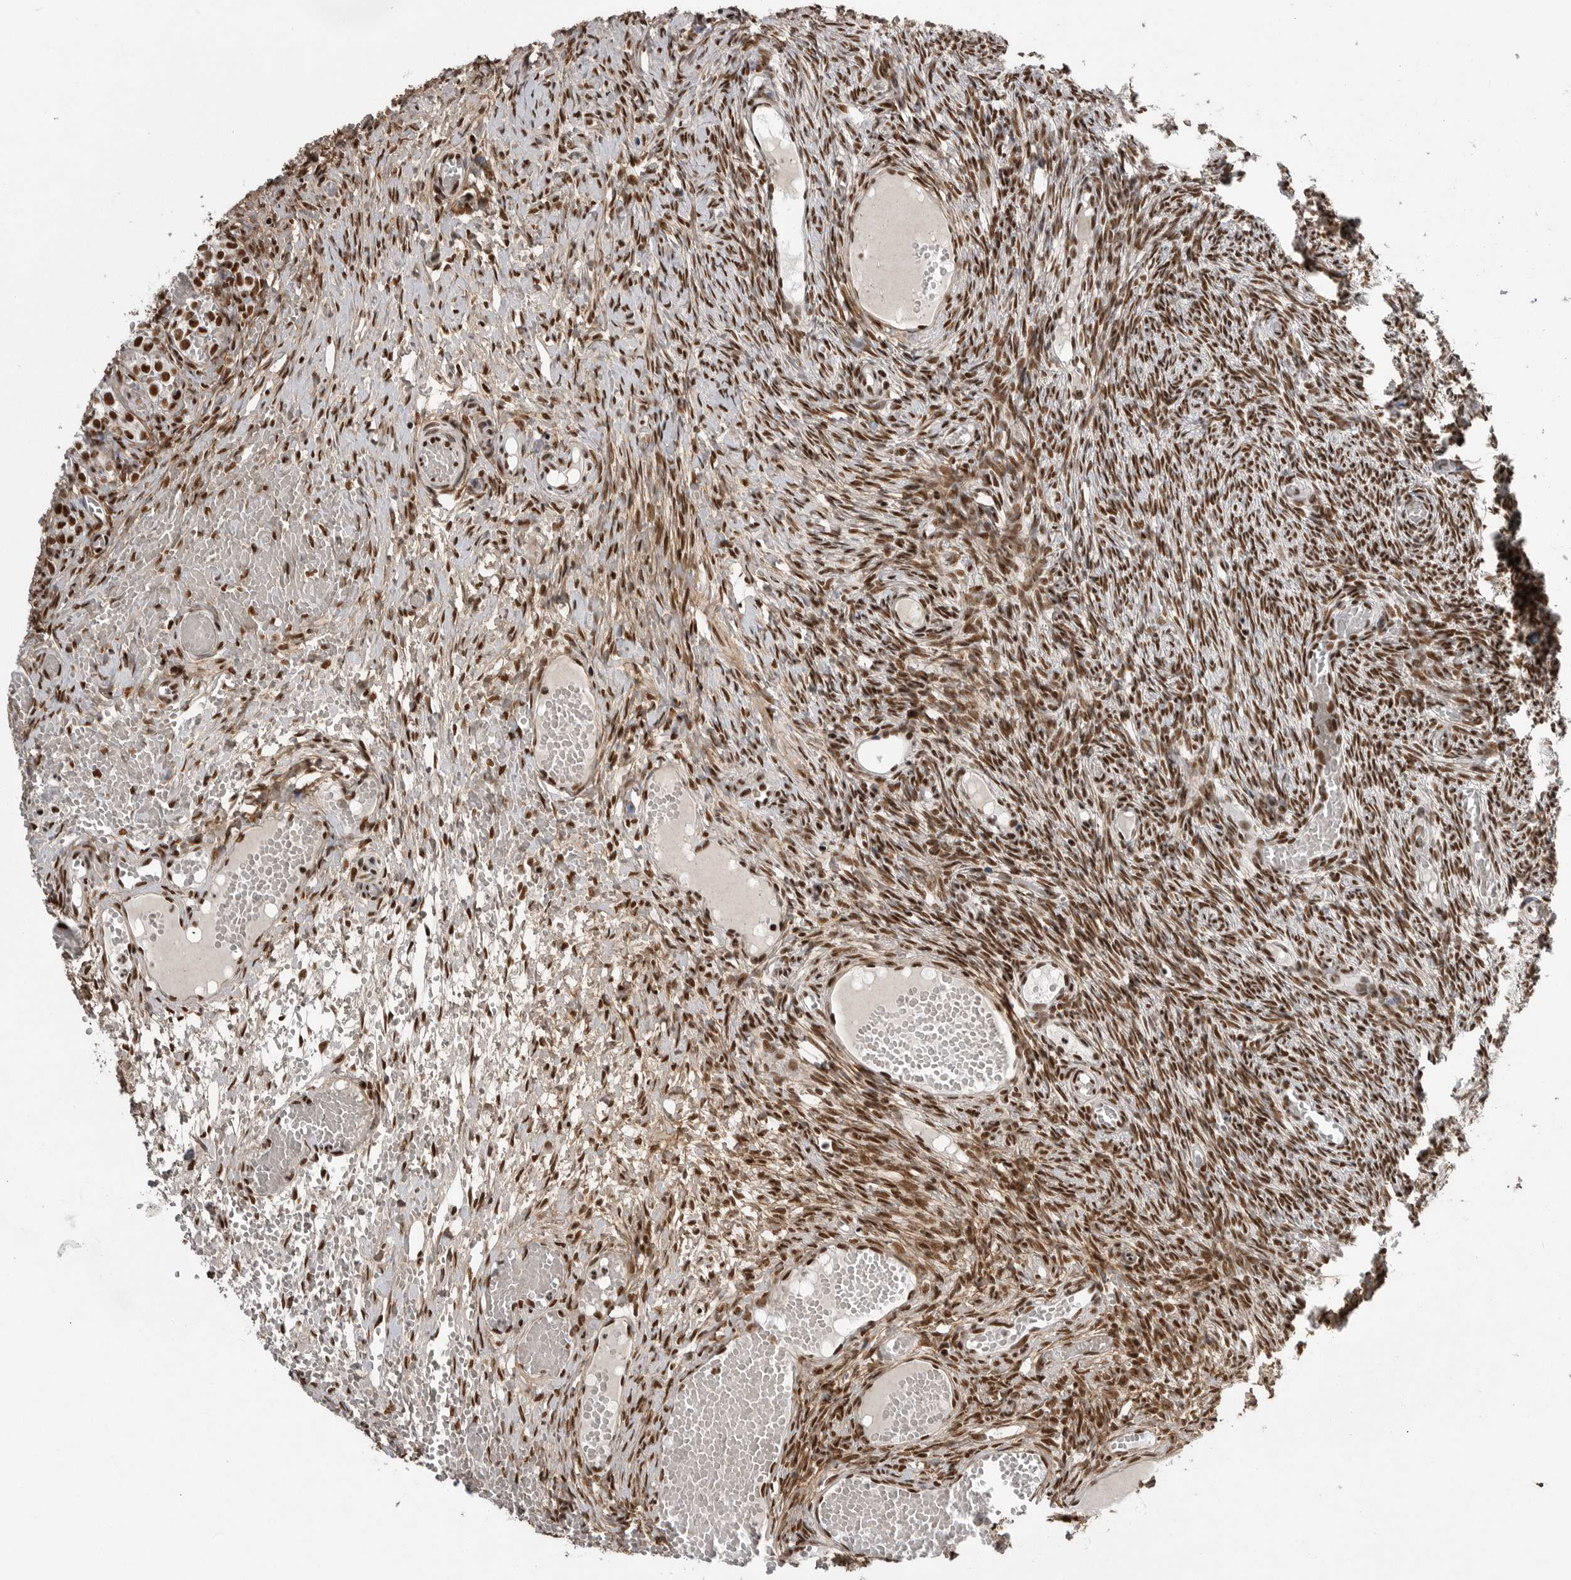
{"staining": {"intensity": "strong", "quantity": "25%-75%", "location": "nuclear"}, "tissue": "ovary", "cell_type": "Ovarian stroma cells", "image_type": "normal", "snomed": [{"axis": "morphology", "description": "Adenocarcinoma, NOS"}, {"axis": "topography", "description": "Endometrium"}], "caption": "Brown immunohistochemical staining in benign ovary shows strong nuclear staining in approximately 25%-75% of ovarian stroma cells.", "gene": "PPP1R8", "patient": {"sex": "female", "age": 32}}